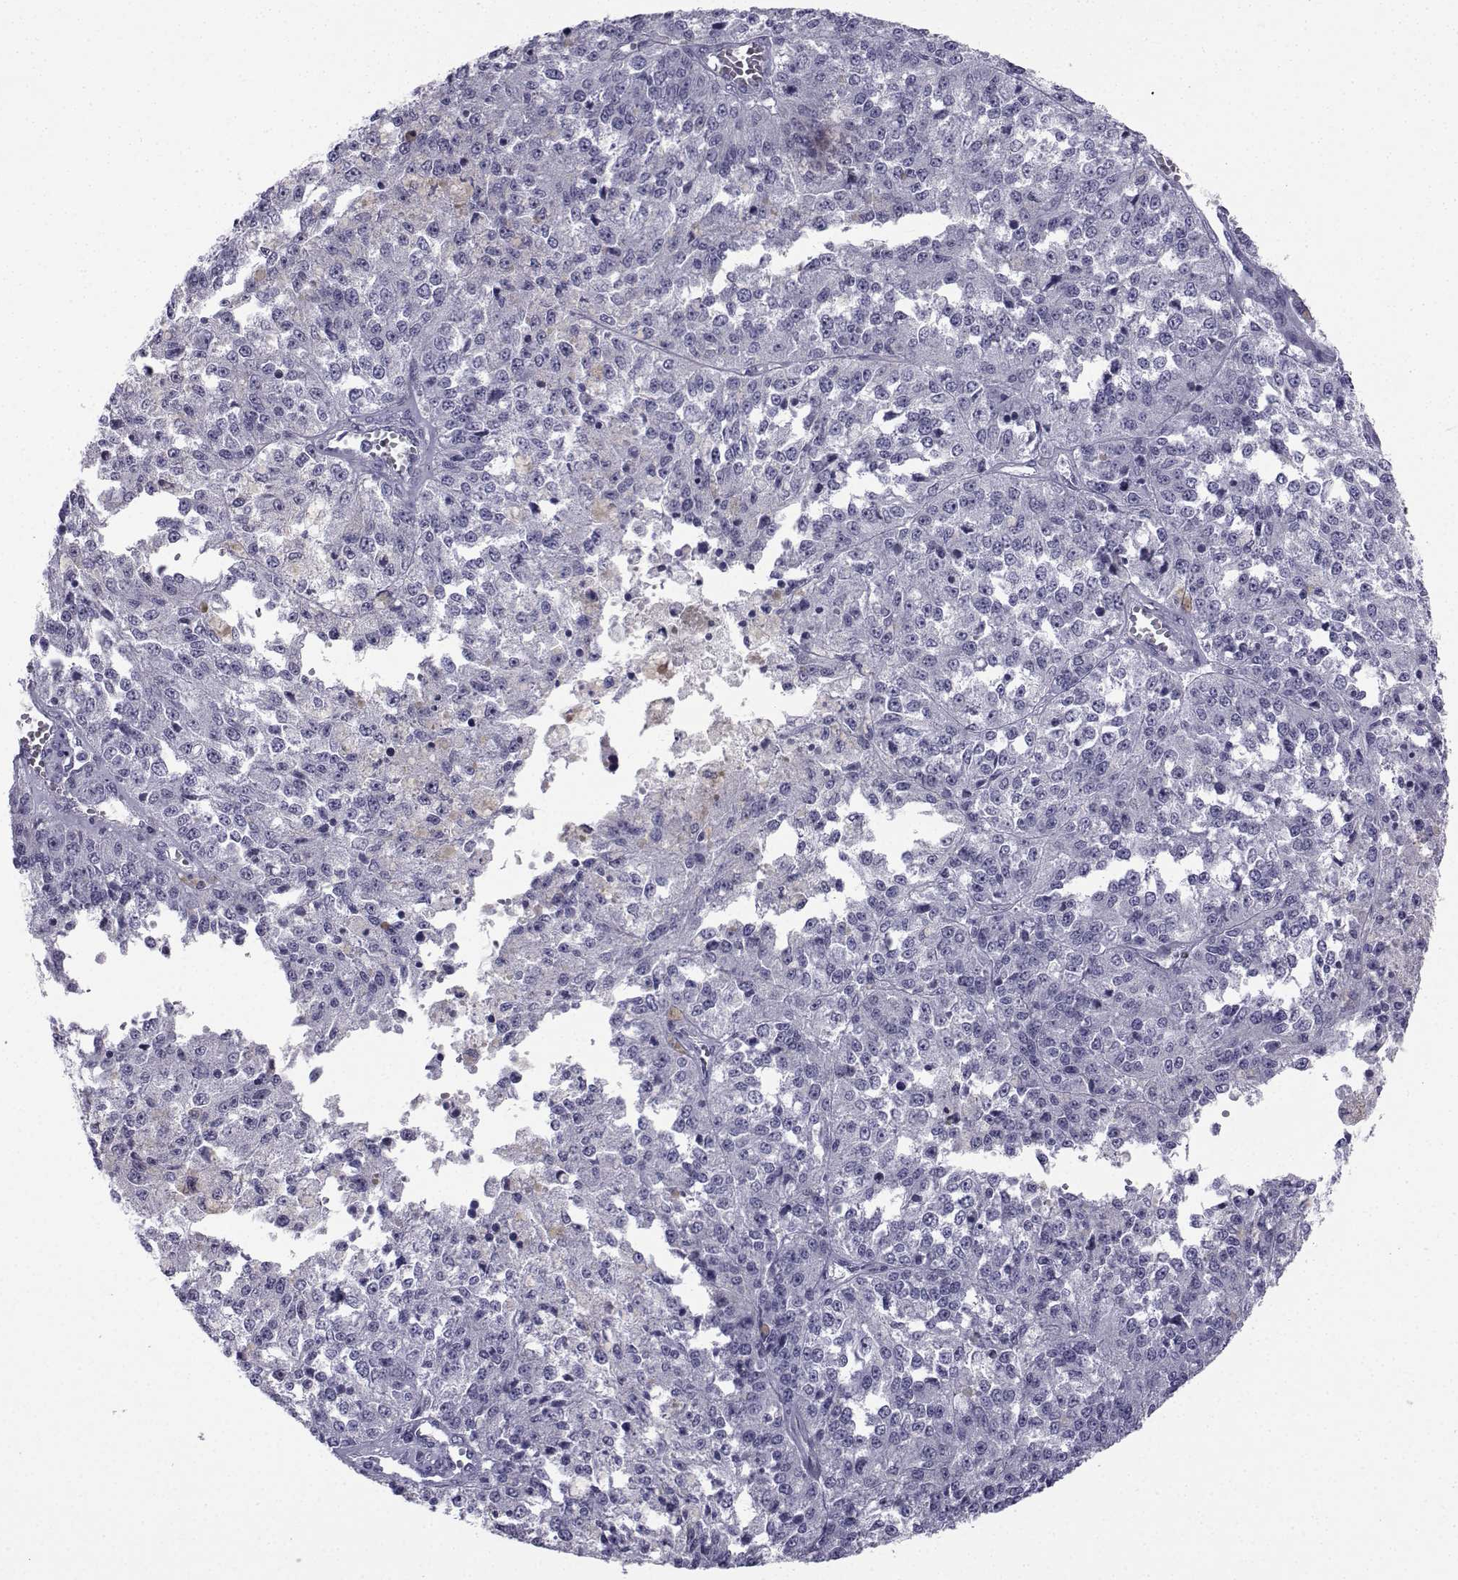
{"staining": {"intensity": "negative", "quantity": "none", "location": "none"}, "tissue": "melanoma", "cell_type": "Tumor cells", "image_type": "cancer", "snomed": [{"axis": "morphology", "description": "Malignant melanoma, Metastatic site"}, {"axis": "topography", "description": "Lymph node"}], "caption": "Melanoma stained for a protein using IHC shows no staining tumor cells.", "gene": "SPANXD", "patient": {"sex": "female", "age": 64}}